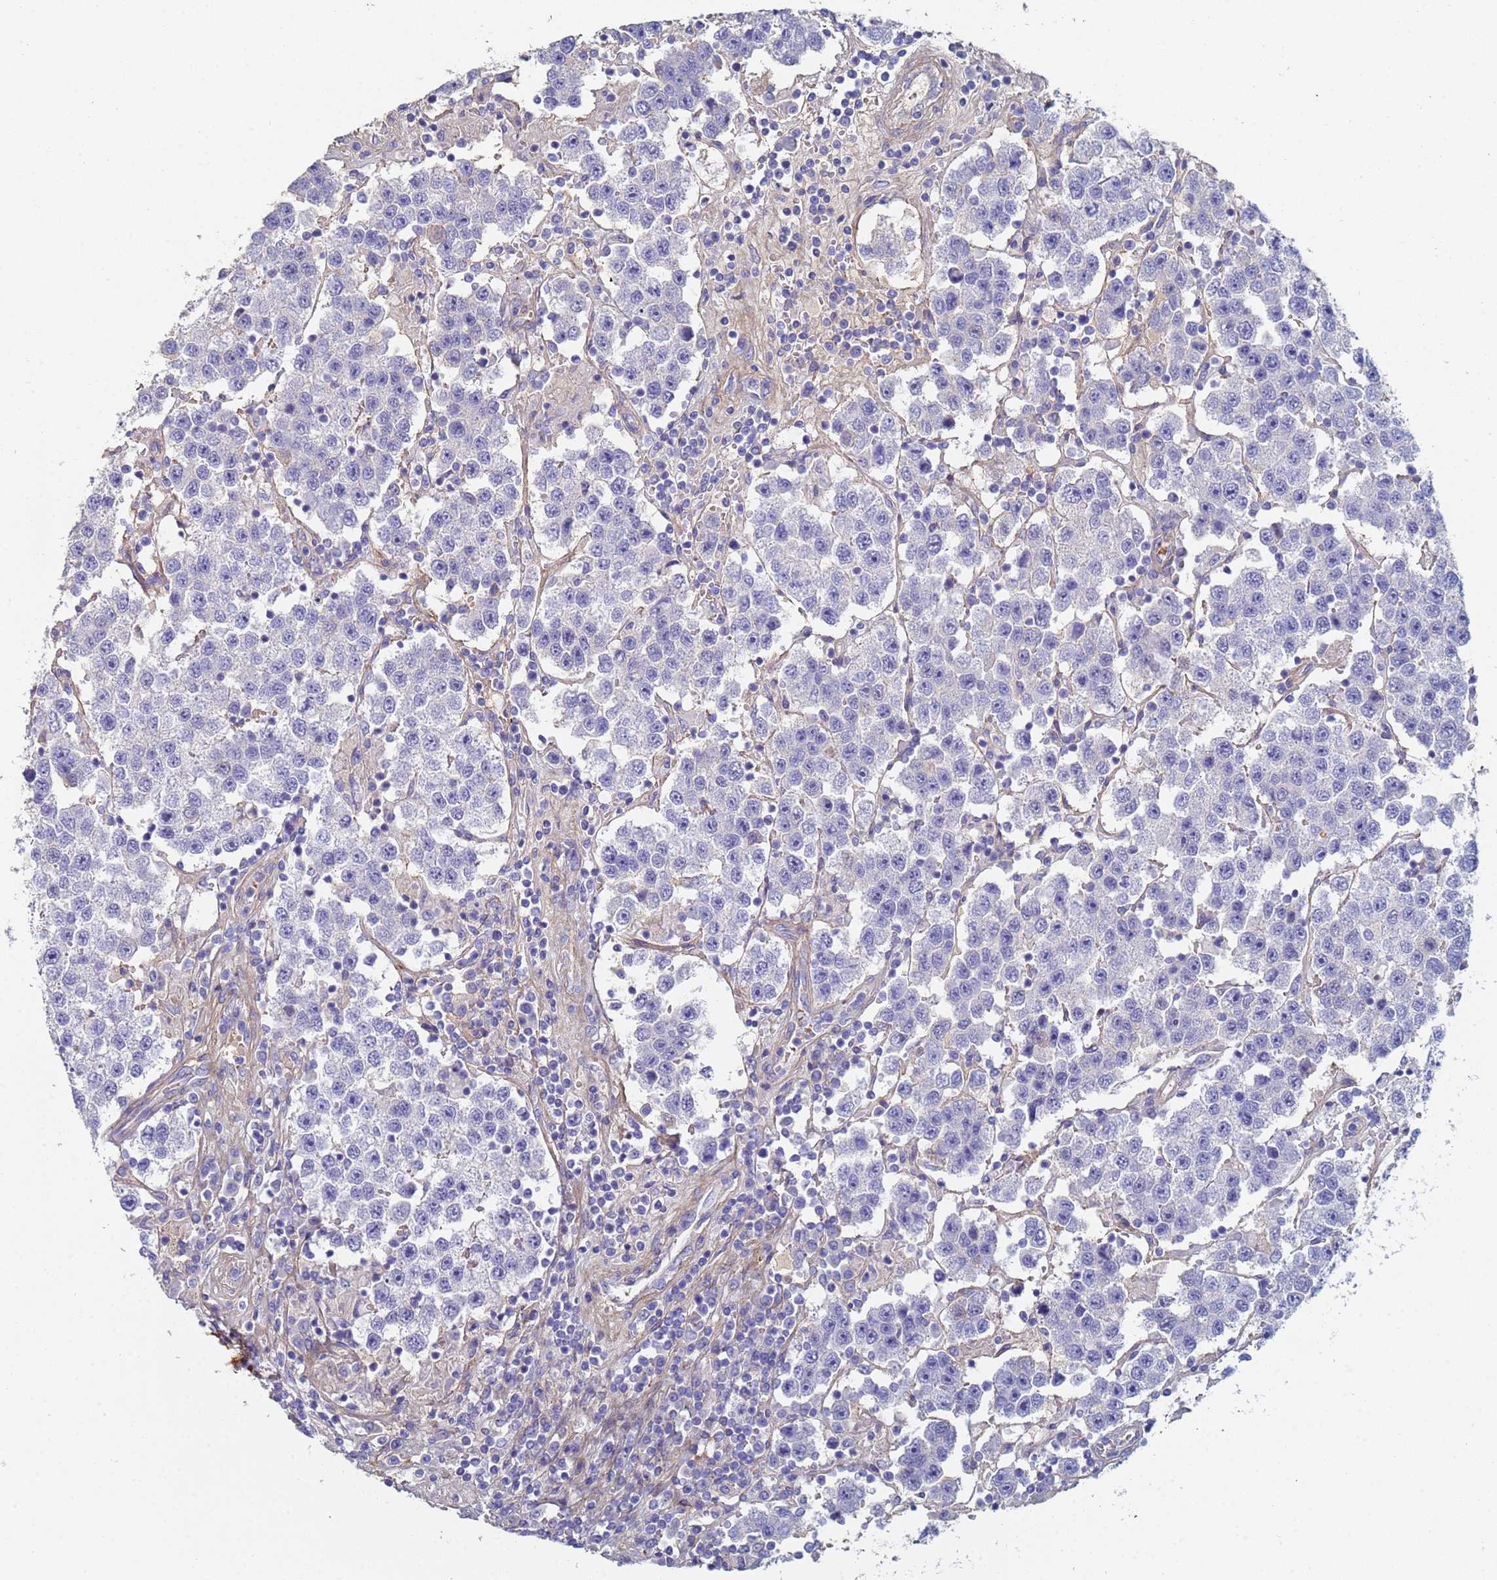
{"staining": {"intensity": "negative", "quantity": "none", "location": "none"}, "tissue": "testis cancer", "cell_type": "Tumor cells", "image_type": "cancer", "snomed": [{"axis": "morphology", "description": "Seminoma, NOS"}, {"axis": "topography", "description": "Testis"}], "caption": "Immunohistochemical staining of human testis cancer (seminoma) exhibits no significant positivity in tumor cells. (Brightfield microscopy of DAB (3,3'-diaminobenzidine) immunohistochemistry (IHC) at high magnification).", "gene": "ABCA8", "patient": {"sex": "male", "age": 37}}